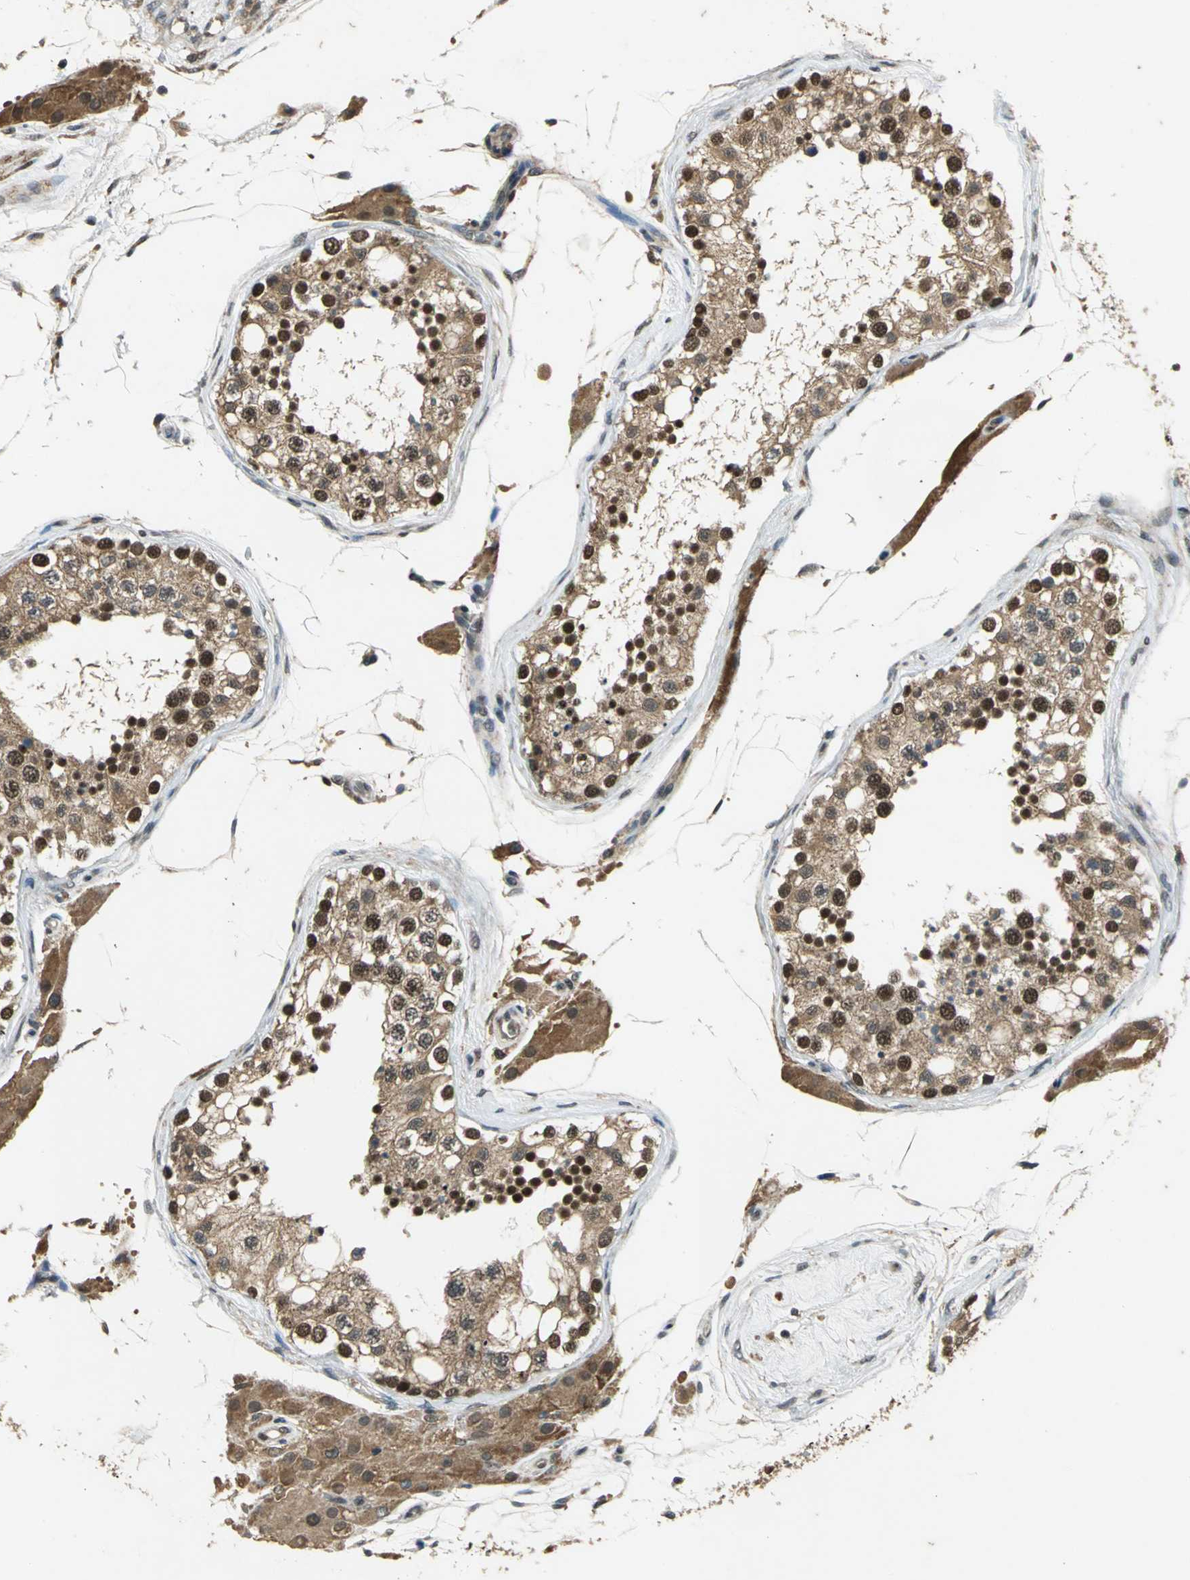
{"staining": {"intensity": "strong", "quantity": "<25%", "location": "nuclear"}, "tissue": "testis", "cell_type": "Cells in seminiferous ducts", "image_type": "normal", "snomed": [{"axis": "morphology", "description": "Normal tissue, NOS"}, {"axis": "topography", "description": "Testis"}], "caption": "This is an image of immunohistochemistry staining of normal testis, which shows strong expression in the nuclear of cells in seminiferous ducts.", "gene": "NOTCH3", "patient": {"sex": "male", "age": 68}}